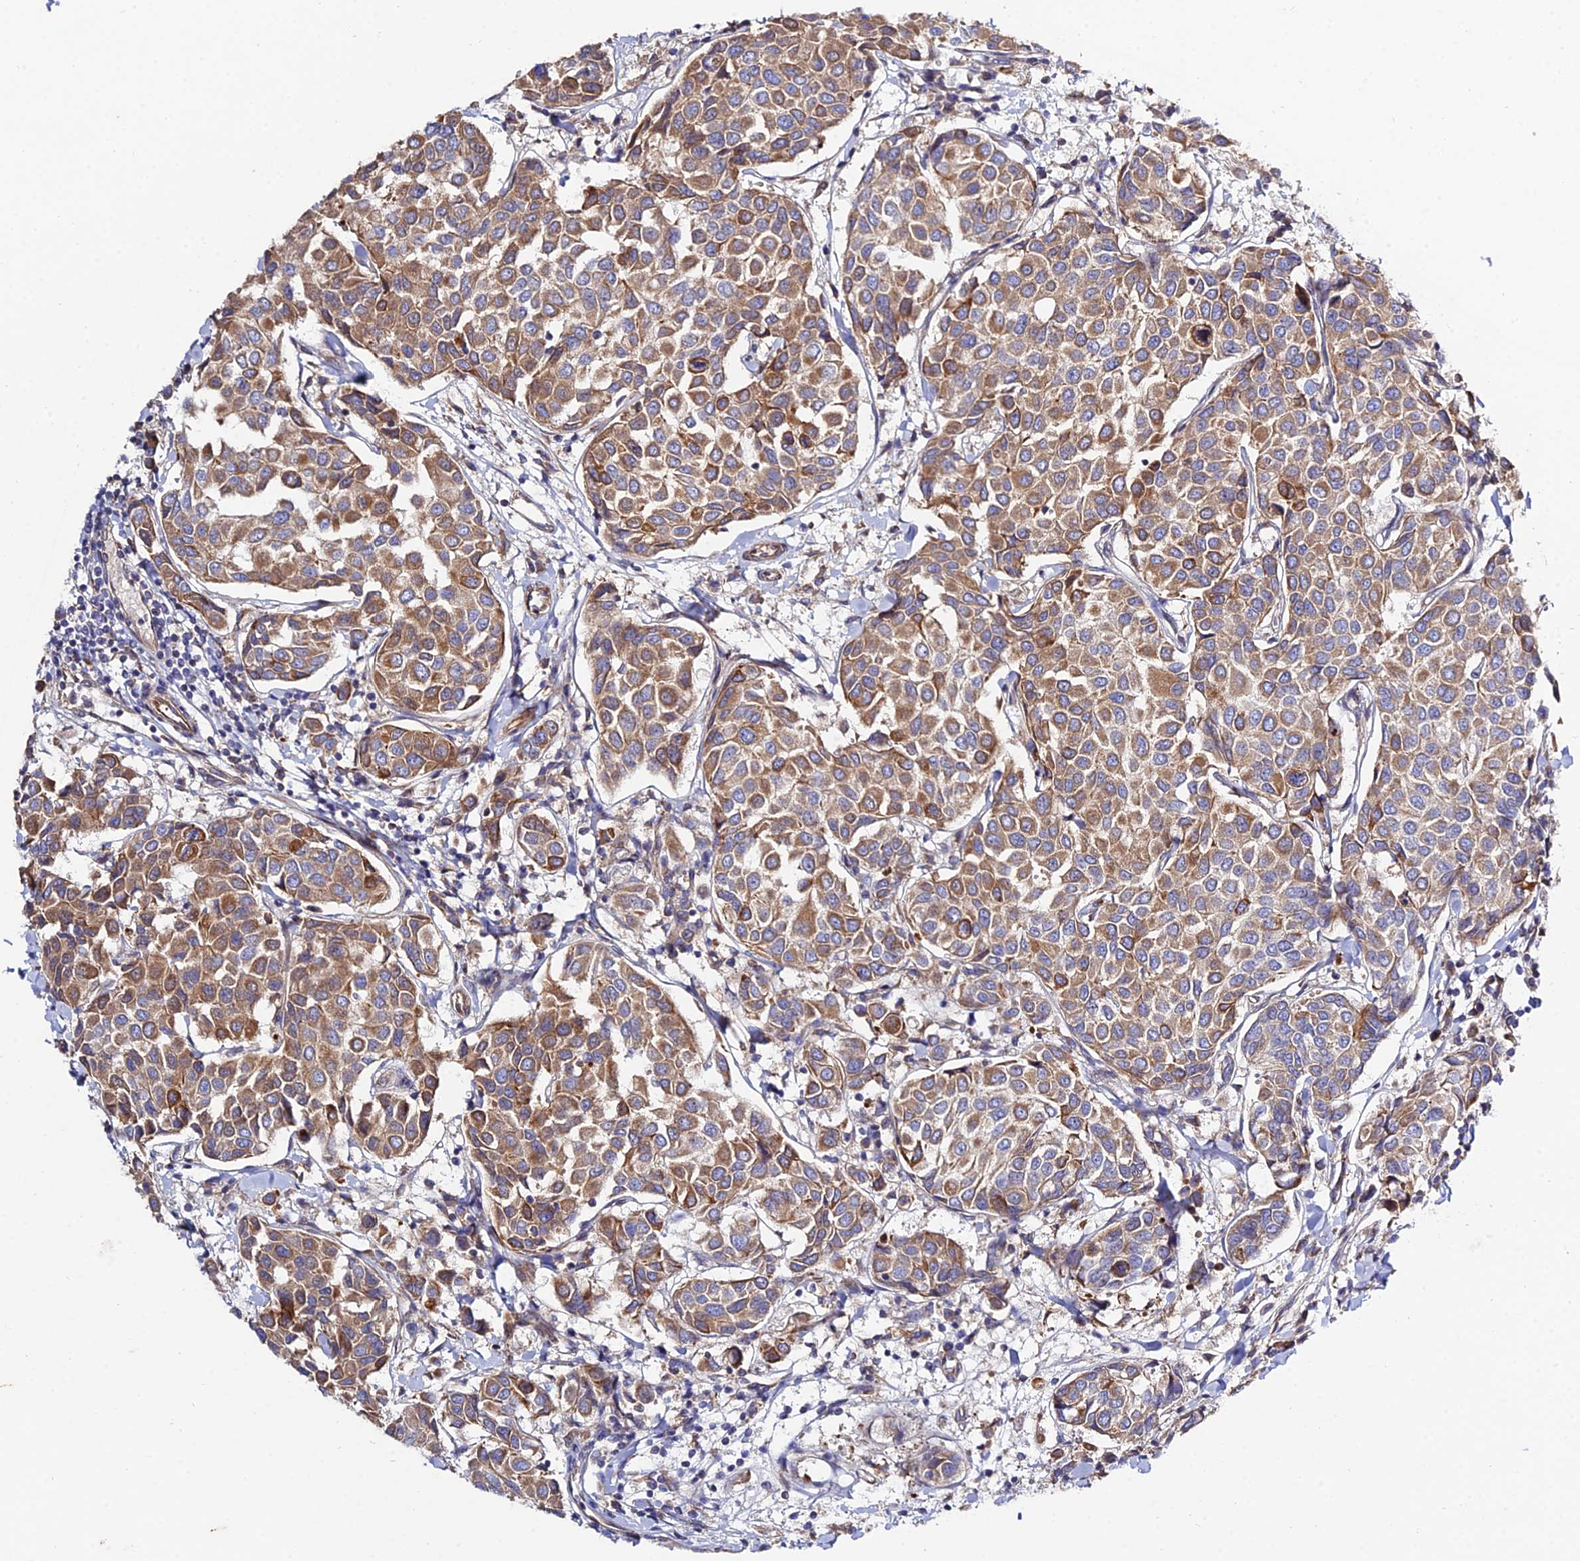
{"staining": {"intensity": "moderate", "quantity": ">75%", "location": "cytoplasmic/membranous"}, "tissue": "breast cancer", "cell_type": "Tumor cells", "image_type": "cancer", "snomed": [{"axis": "morphology", "description": "Duct carcinoma"}, {"axis": "topography", "description": "Breast"}], "caption": "Intraductal carcinoma (breast) tissue demonstrates moderate cytoplasmic/membranous staining in about >75% of tumor cells, visualized by immunohistochemistry.", "gene": "ARL6IP1", "patient": {"sex": "female", "age": 55}}